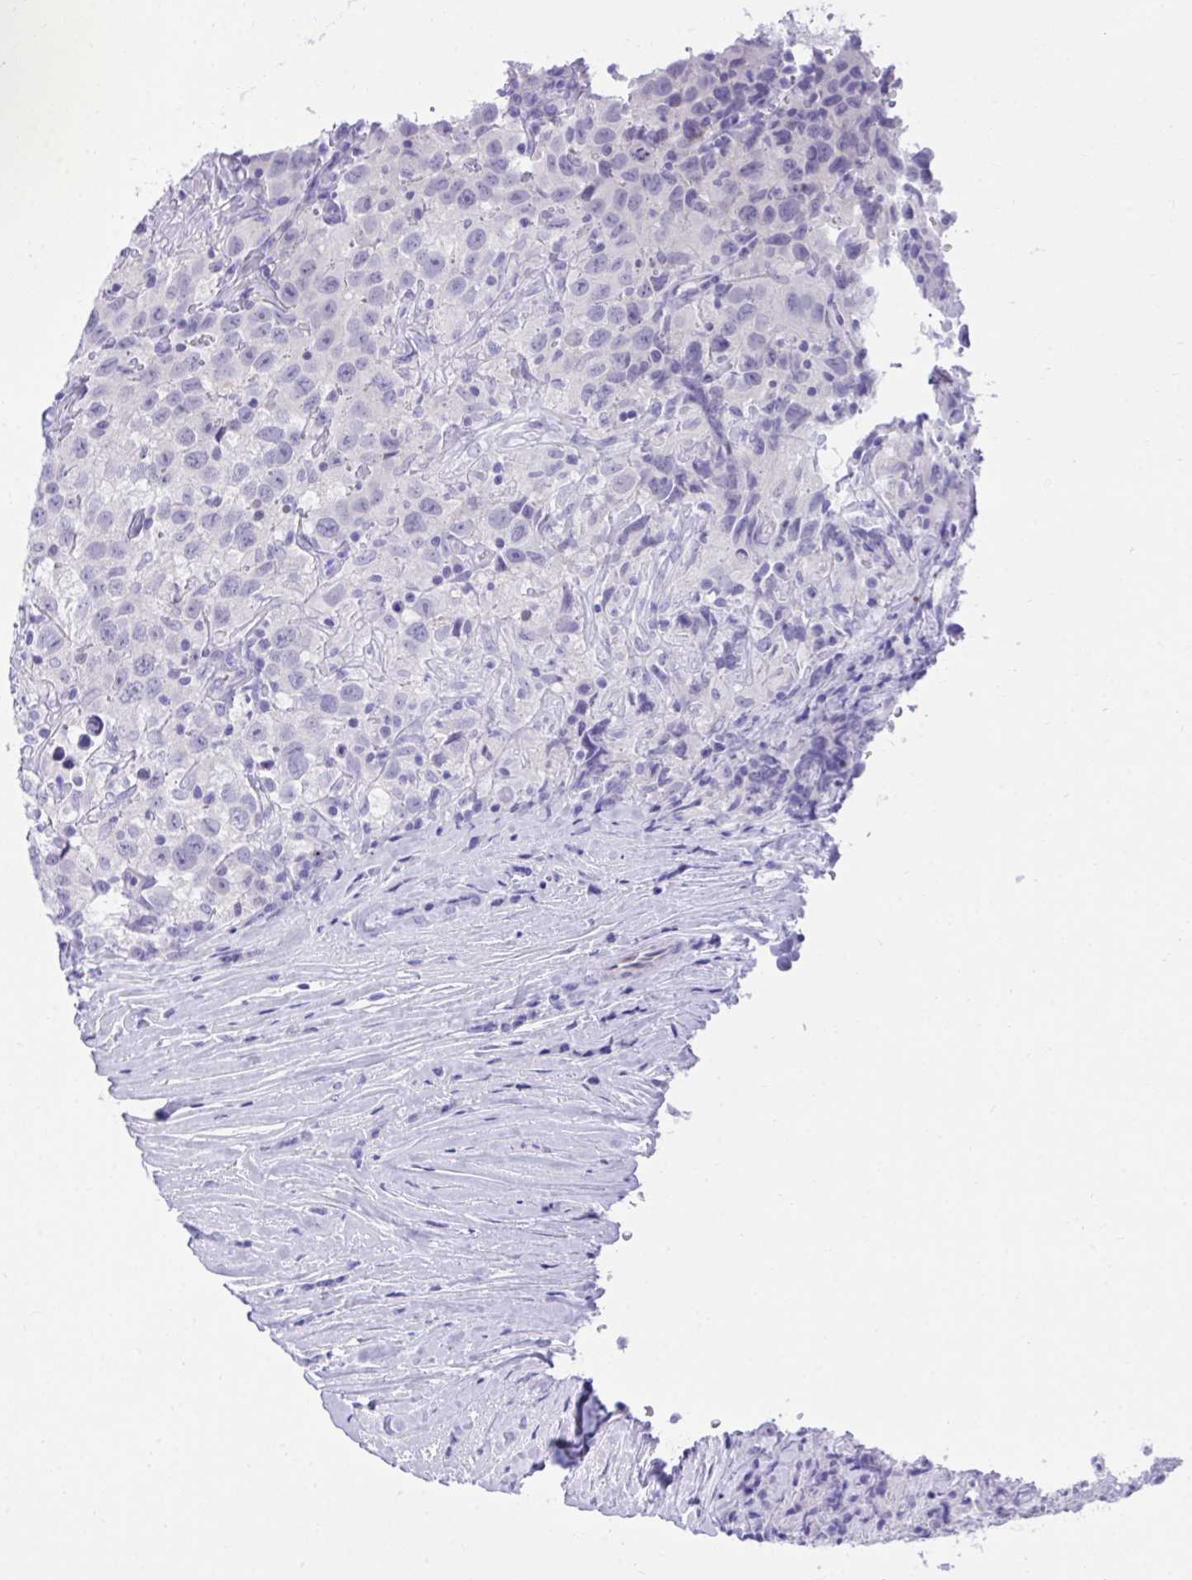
{"staining": {"intensity": "negative", "quantity": "none", "location": "none"}, "tissue": "testis cancer", "cell_type": "Tumor cells", "image_type": "cancer", "snomed": [{"axis": "morphology", "description": "Seminoma, NOS"}, {"axis": "topography", "description": "Testis"}], "caption": "IHC of human testis seminoma demonstrates no expression in tumor cells.", "gene": "PGM2L1", "patient": {"sex": "male", "age": 41}}